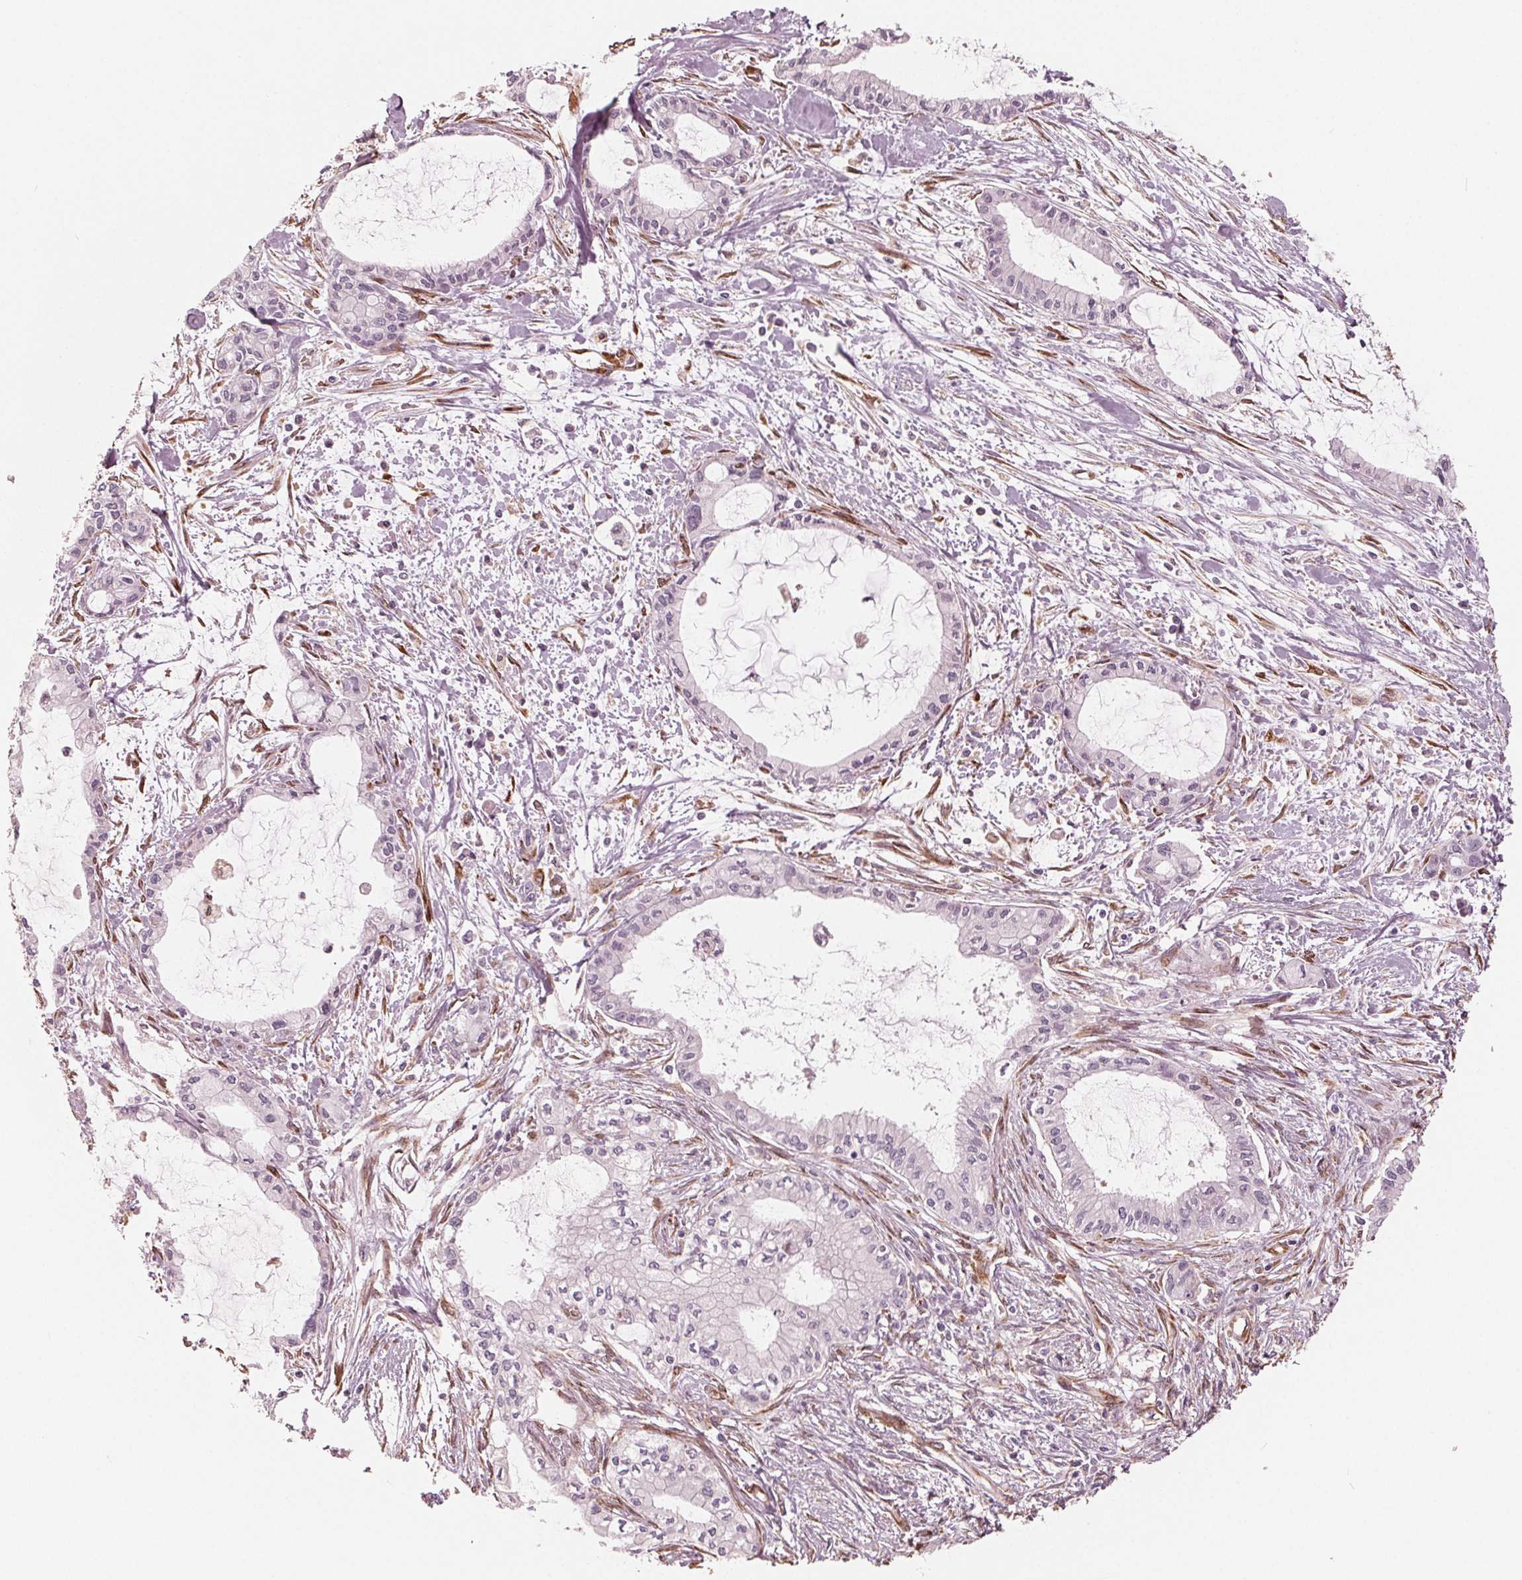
{"staining": {"intensity": "negative", "quantity": "none", "location": "none"}, "tissue": "pancreatic cancer", "cell_type": "Tumor cells", "image_type": "cancer", "snomed": [{"axis": "morphology", "description": "Adenocarcinoma, NOS"}, {"axis": "topography", "description": "Pancreas"}], "caption": "This is a micrograph of immunohistochemistry staining of pancreatic adenocarcinoma, which shows no positivity in tumor cells.", "gene": "IKBIP", "patient": {"sex": "male", "age": 48}}